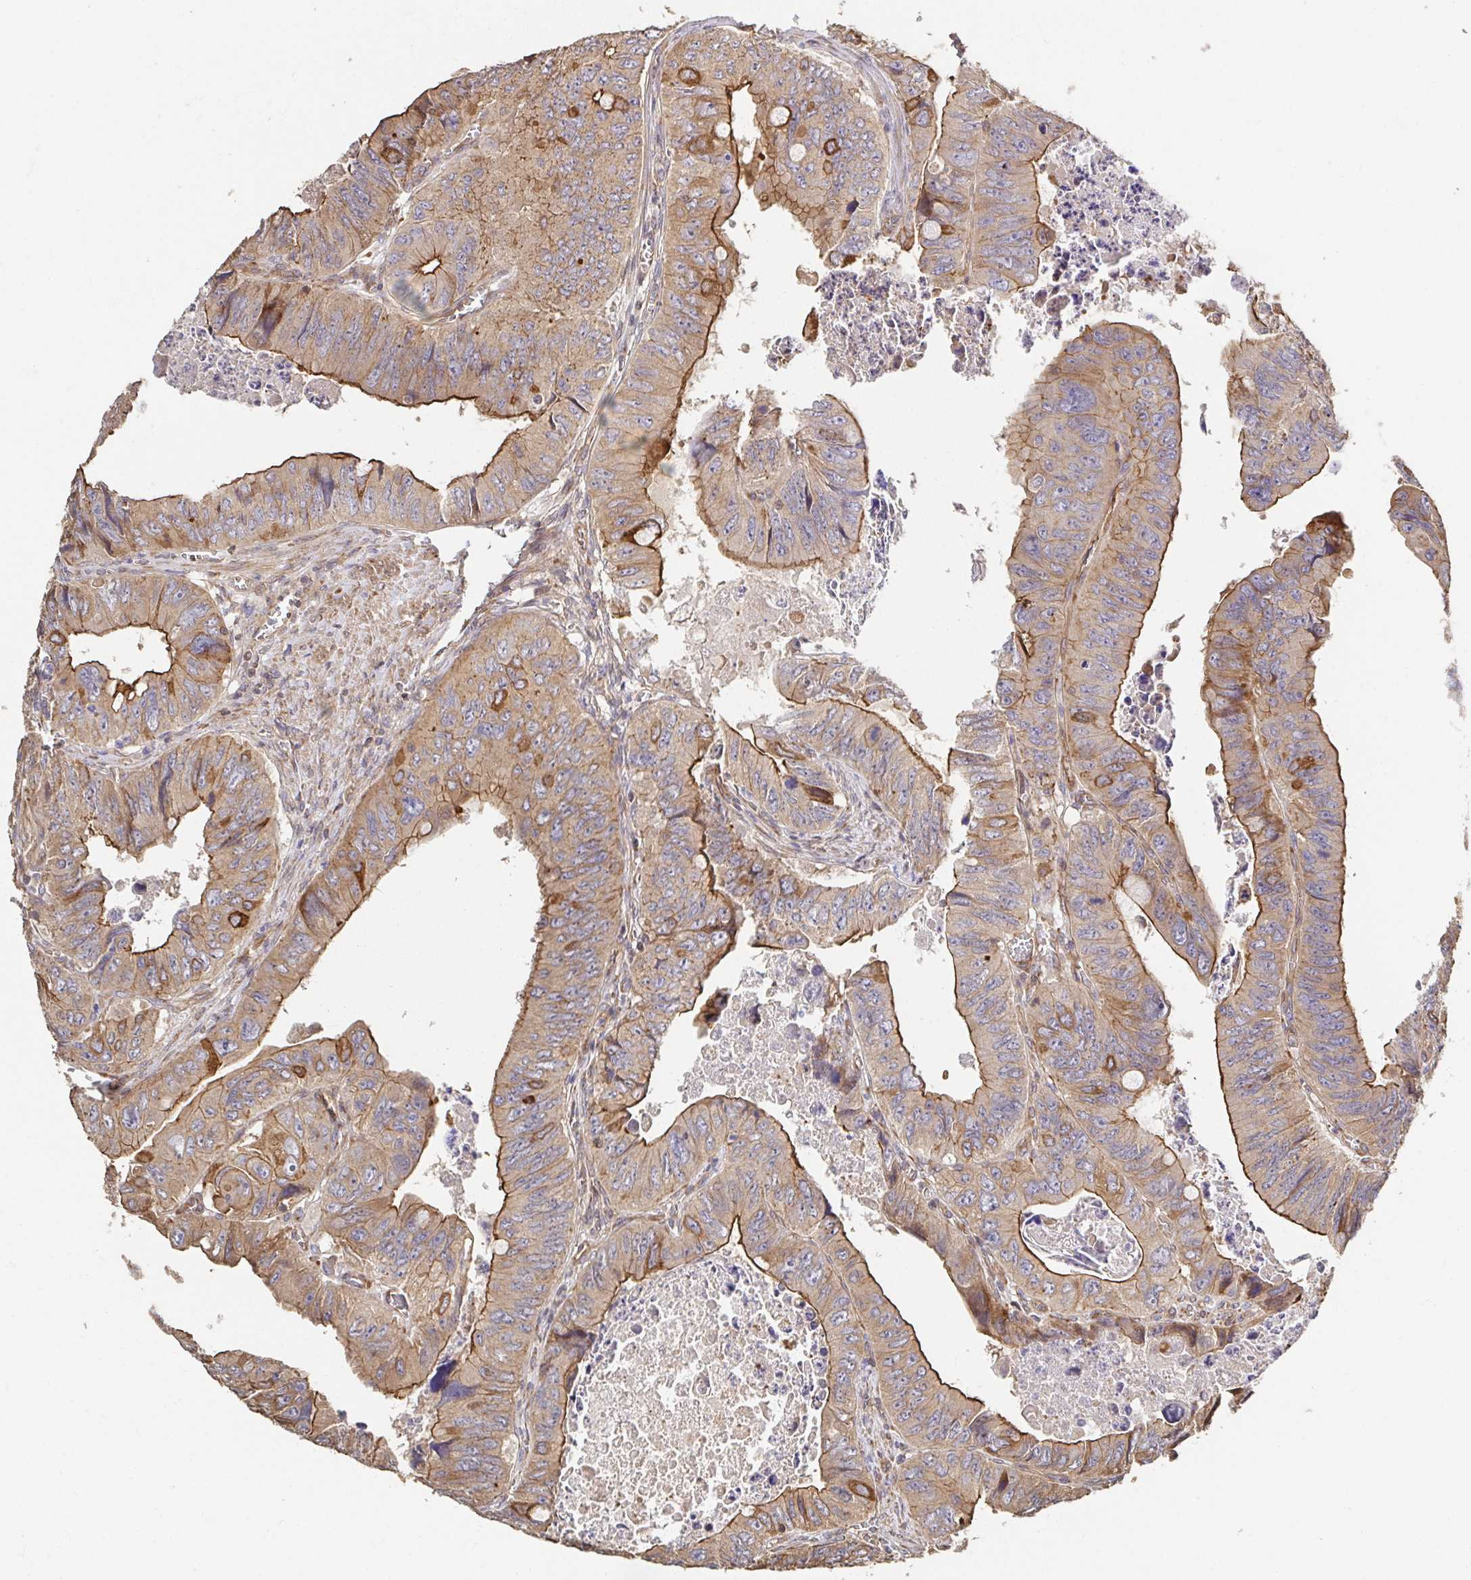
{"staining": {"intensity": "moderate", "quantity": ">75%", "location": "cytoplasmic/membranous"}, "tissue": "colorectal cancer", "cell_type": "Tumor cells", "image_type": "cancer", "snomed": [{"axis": "morphology", "description": "Adenocarcinoma, NOS"}, {"axis": "topography", "description": "Colon"}], "caption": "This is a photomicrograph of immunohistochemistry staining of colorectal adenocarcinoma, which shows moderate positivity in the cytoplasmic/membranous of tumor cells.", "gene": "APBB1", "patient": {"sex": "female", "age": 84}}